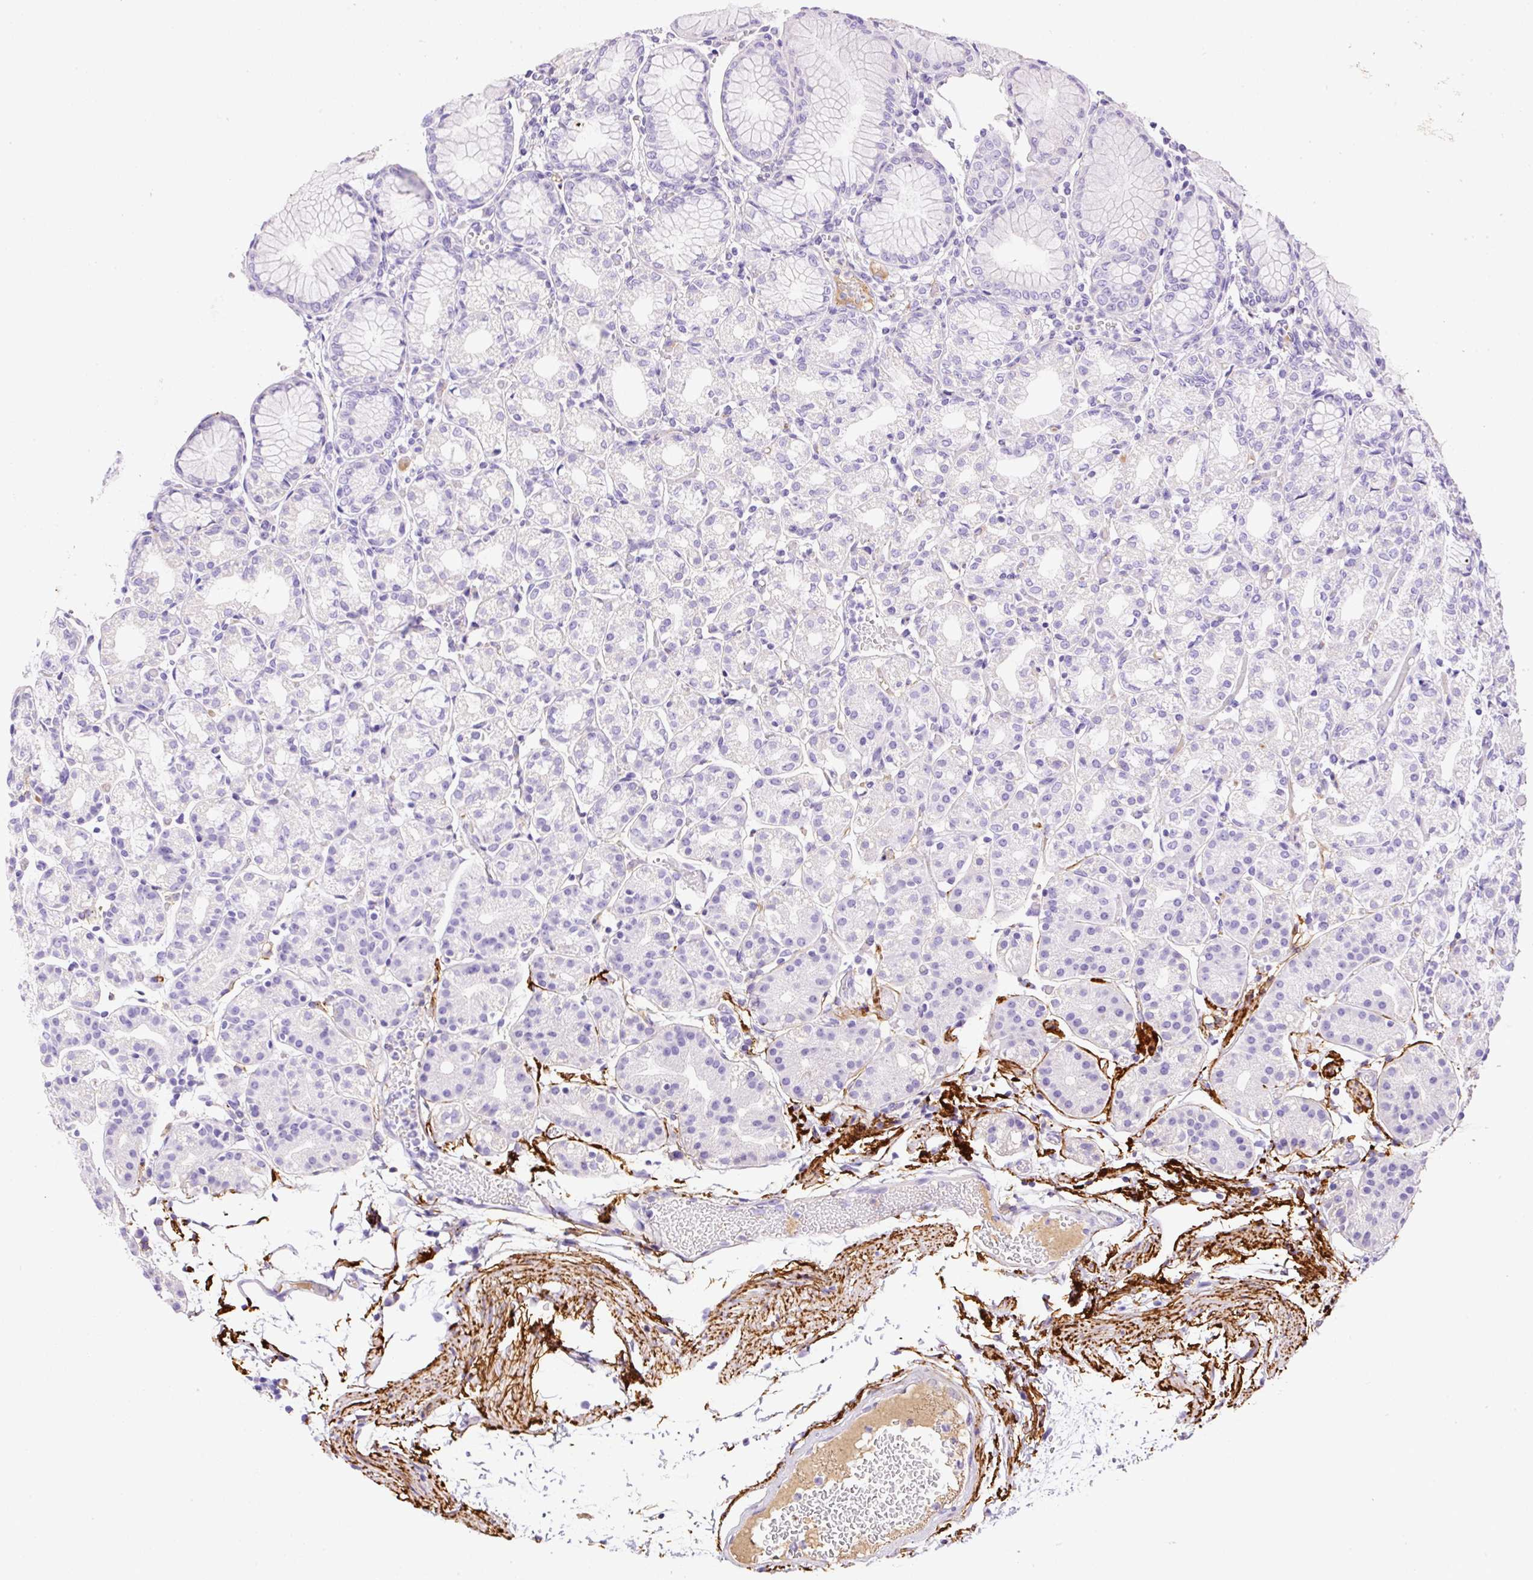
{"staining": {"intensity": "negative", "quantity": "none", "location": "none"}, "tissue": "stomach", "cell_type": "Glandular cells", "image_type": "normal", "snomed": [{"axis": "morphology", "description": "Normal tissue, NOS"}, {"axis": "topography", "description": "Stomach"}], "caption": "This is a micrograph of immunohistochemistry (IHC) staining of normal stomach, which shows no expression in glandular cells.", "gene": "APCS", "patient": {"sex": "female", "age": 57}}